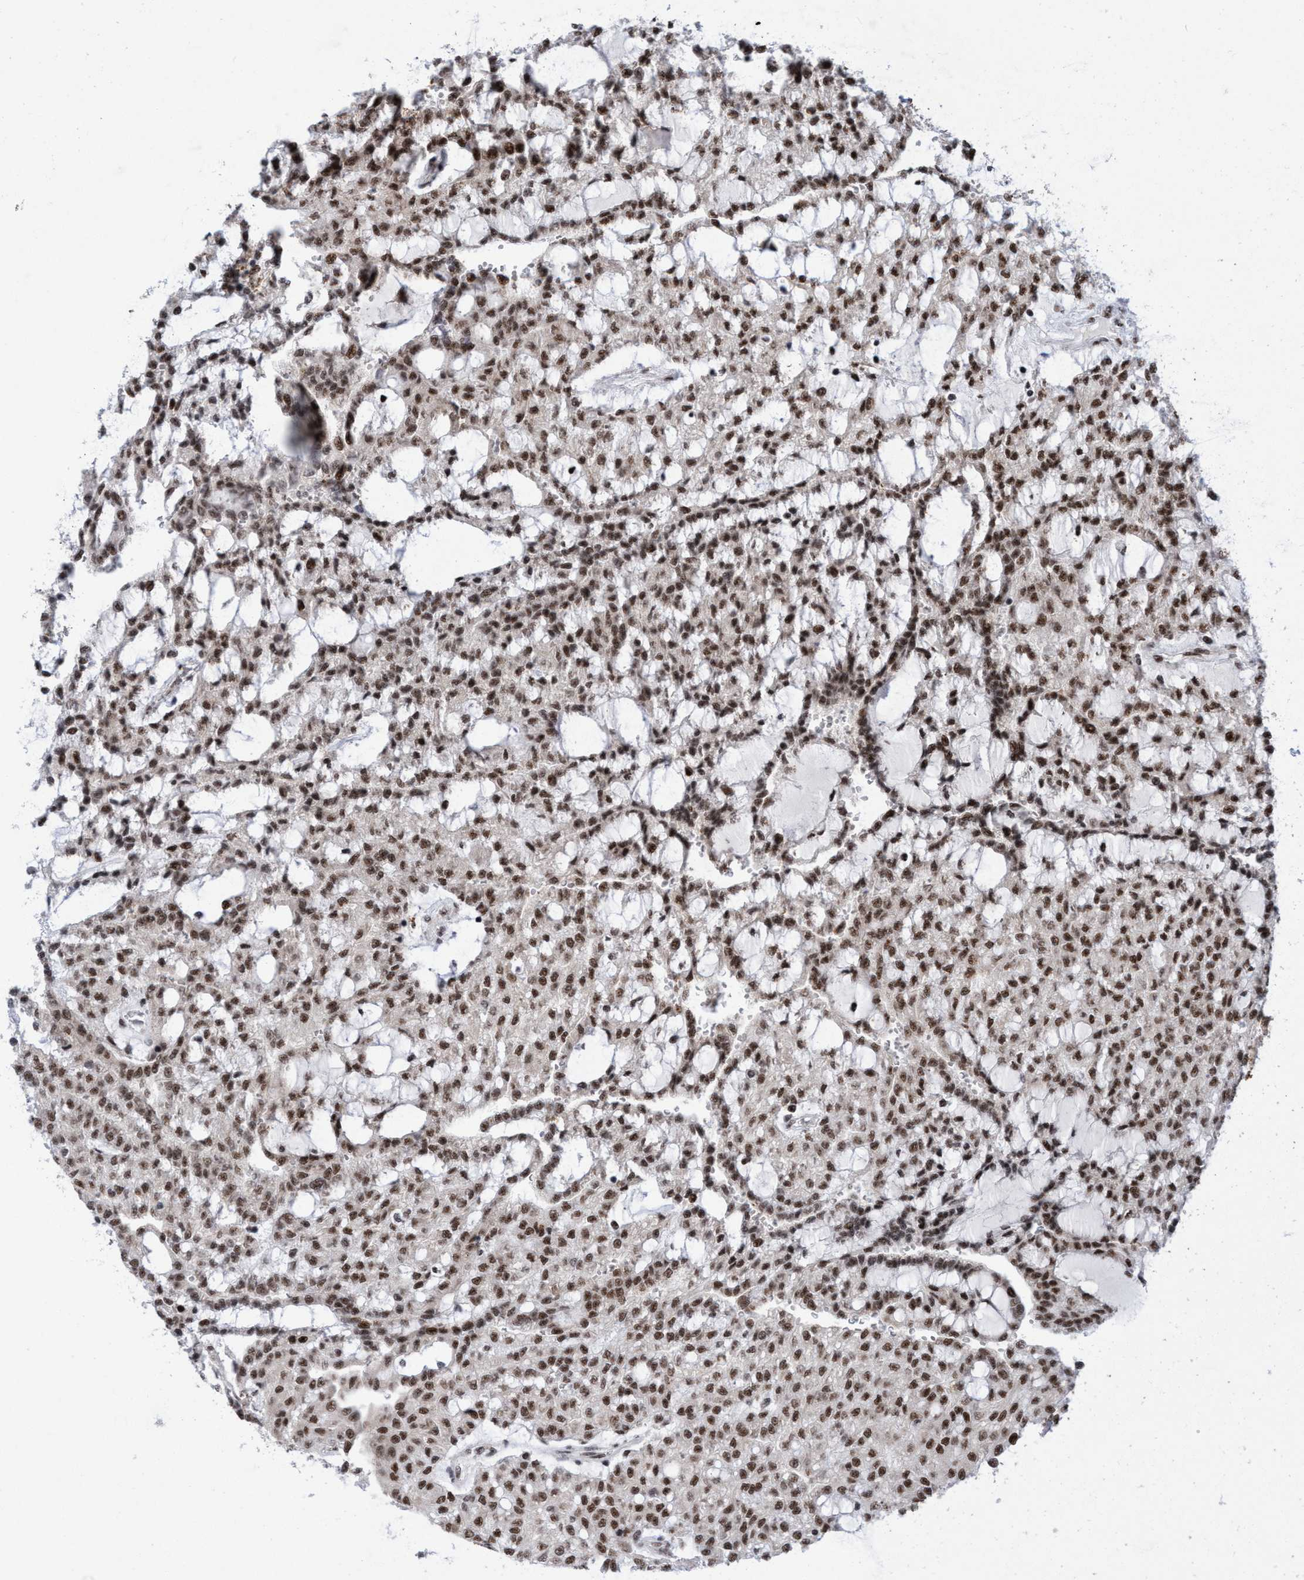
{"staining": {"intensity": "strong", "quantity": ">75%", "location": "nuclear"}, "tissue": "renal cancer", "cell_type": "Tumor cells", "image_type": "cancer", "snomed": [{"axis": "morphology", "description": "Adenocarcinoma, NOS"}, {"axis": "topography", "description": "Kidney"}], "caption": "Immunohistochemical staining of human renal adenocarcinoma reveals high levels of strong nuclear protein positivity in about >75% of tumor cells.", "gene": "GLT6D1", "patient": {"sex": "male", "age": 63}}